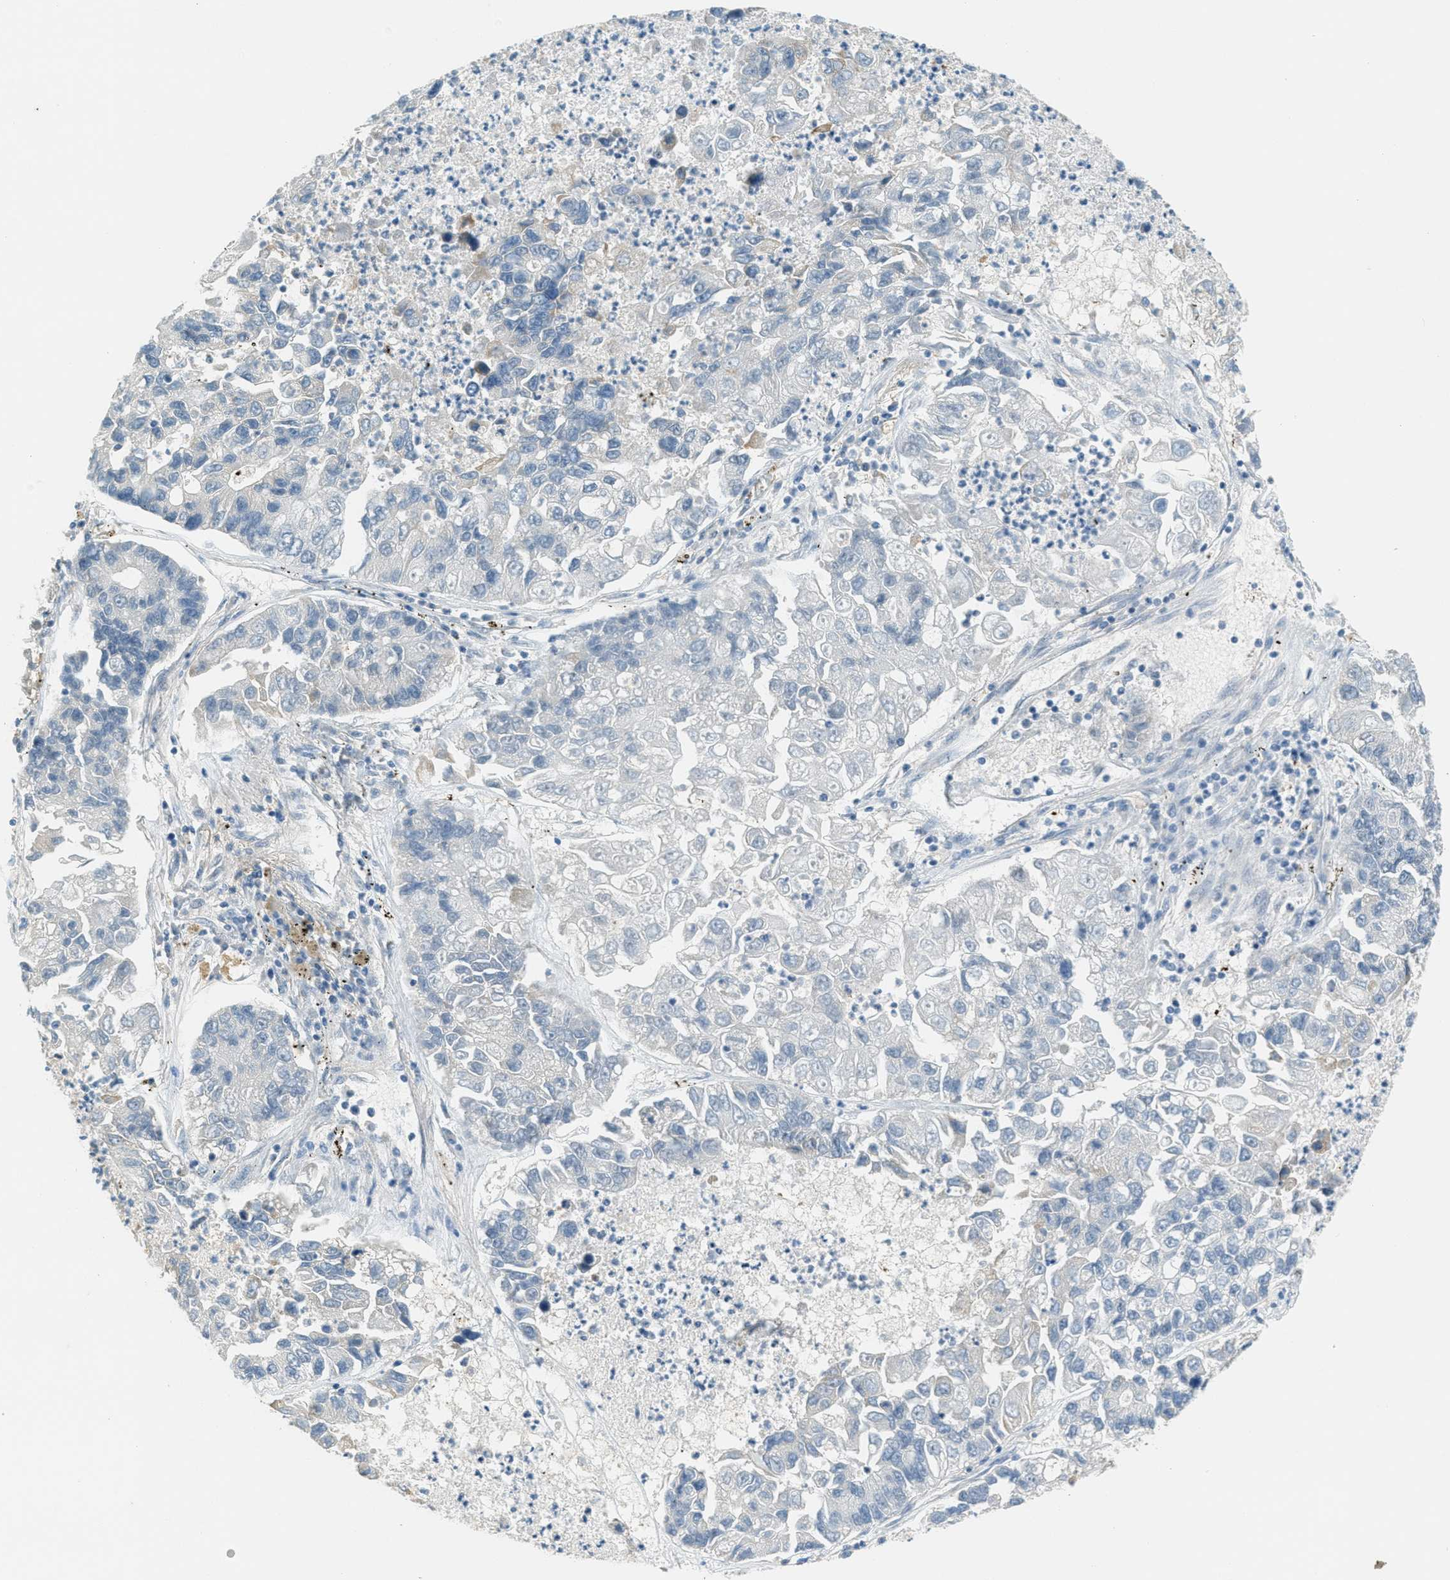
{"staining": {"intensity": "negative", "quantity": "none", "location": "none"}, "tissue": "lung cancer", "cell_type": "Tumor cells", "image_type": "cancer", "snomed": [{"axis": "morphology", "description": "Adenocarcinoma, NOS"}, {"axis": "topography", "description": "Lung"}], "caption": "A high-resolution histopathology image shows immunohistochemistry (IHC) staining of adenocarcinoma (lung), which displays no significant expression in tumor cells.", "gene": "TCF3", "patient": {"sex": "female", "age": 51}}